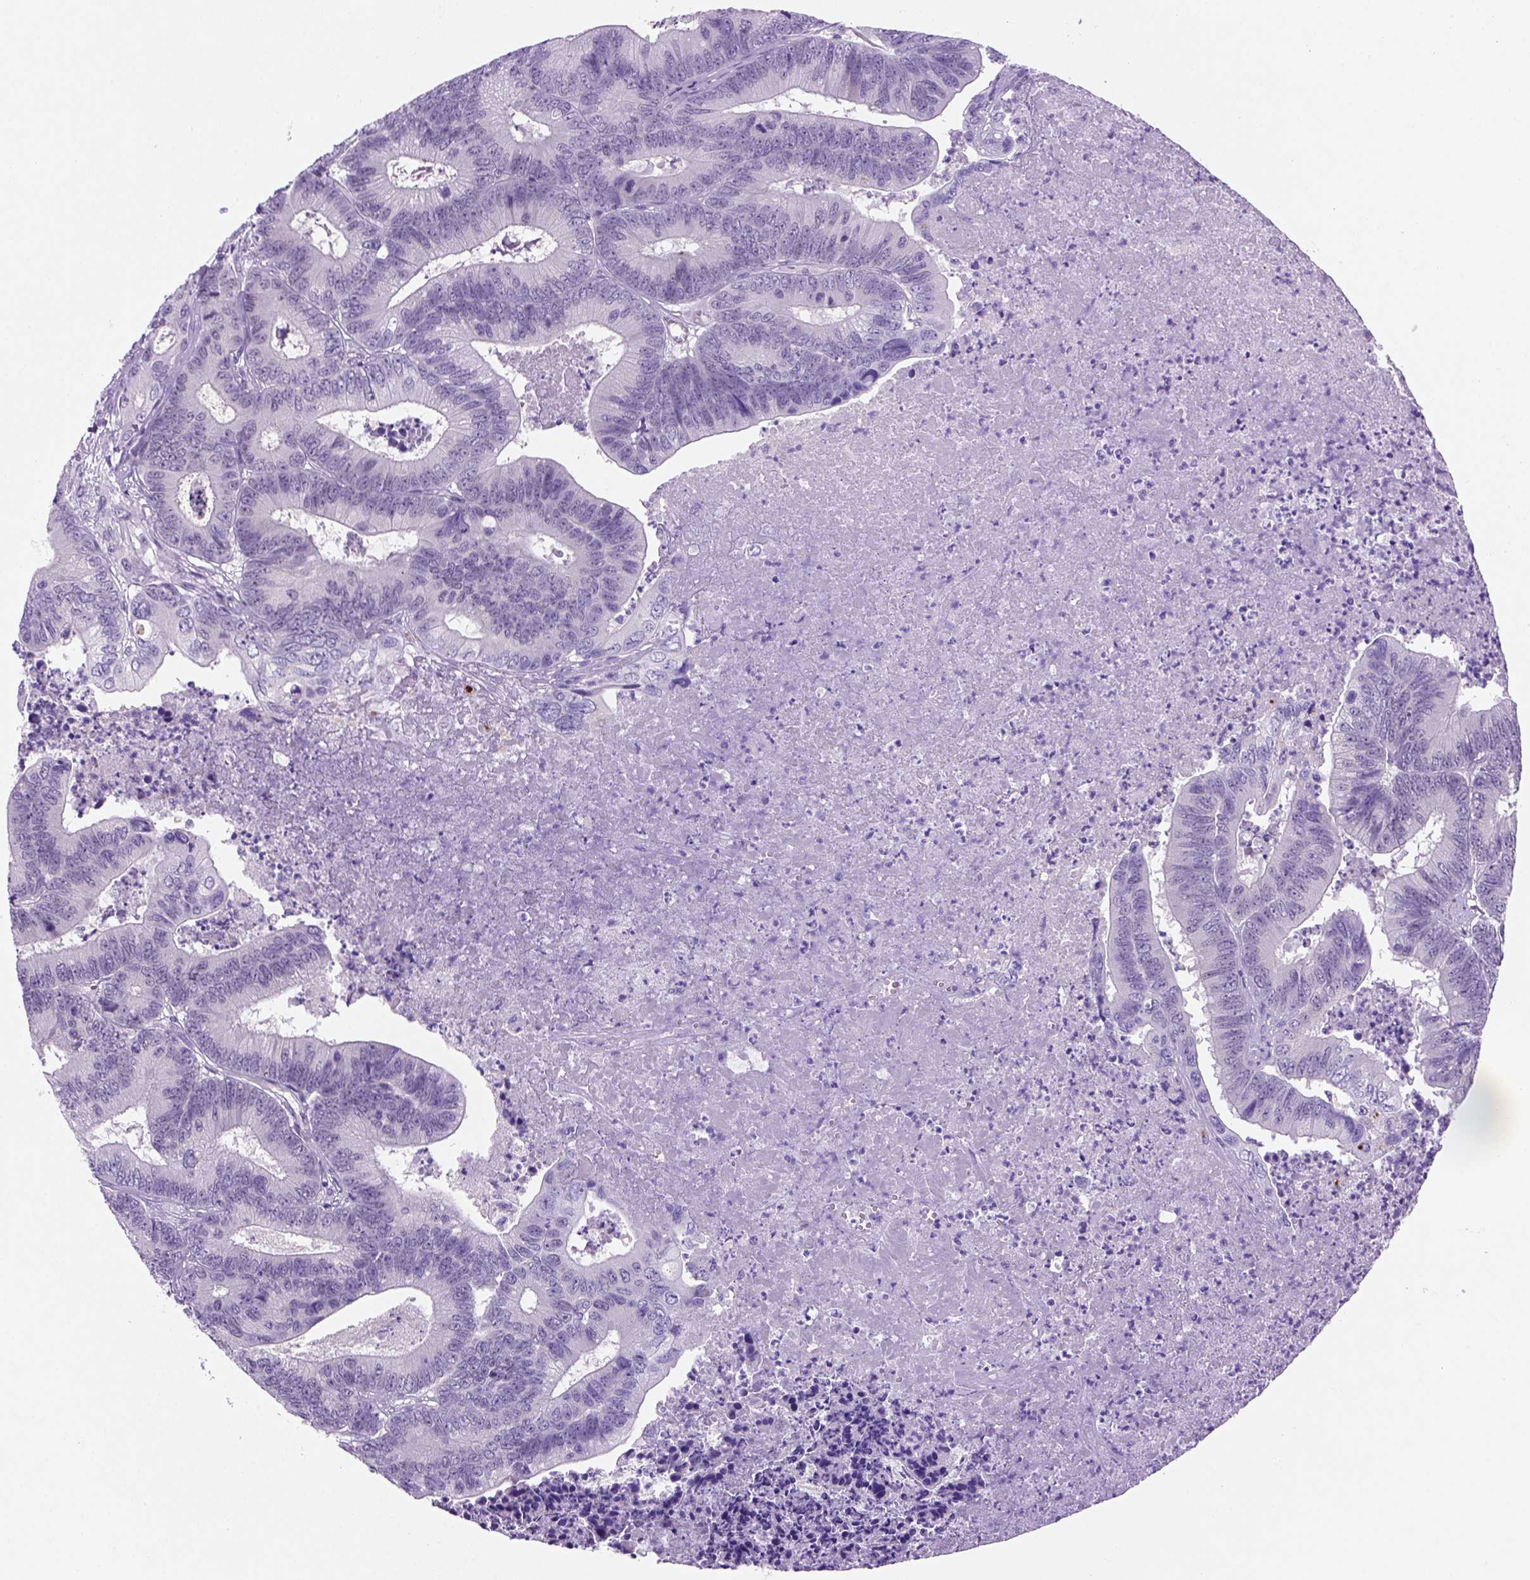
{"staining": {"intensity": "negative", "quantity": "none", "location": "none"}, "tissue": "colorectal cancer", "cell_type": "Tumor cells", "image_type": "cancer", "snomed": [{"axis": "morphology", "description": "Adenocarcinoma, NOS"}, {"axis": "topography", "description": "Colon"}], "caption": "Micrograph shows no protein expression in tumor cells of colorectal adenocarcinoma tissue.", "gene": "MGMT", "patient": {"sex": "male", "age": 84}}